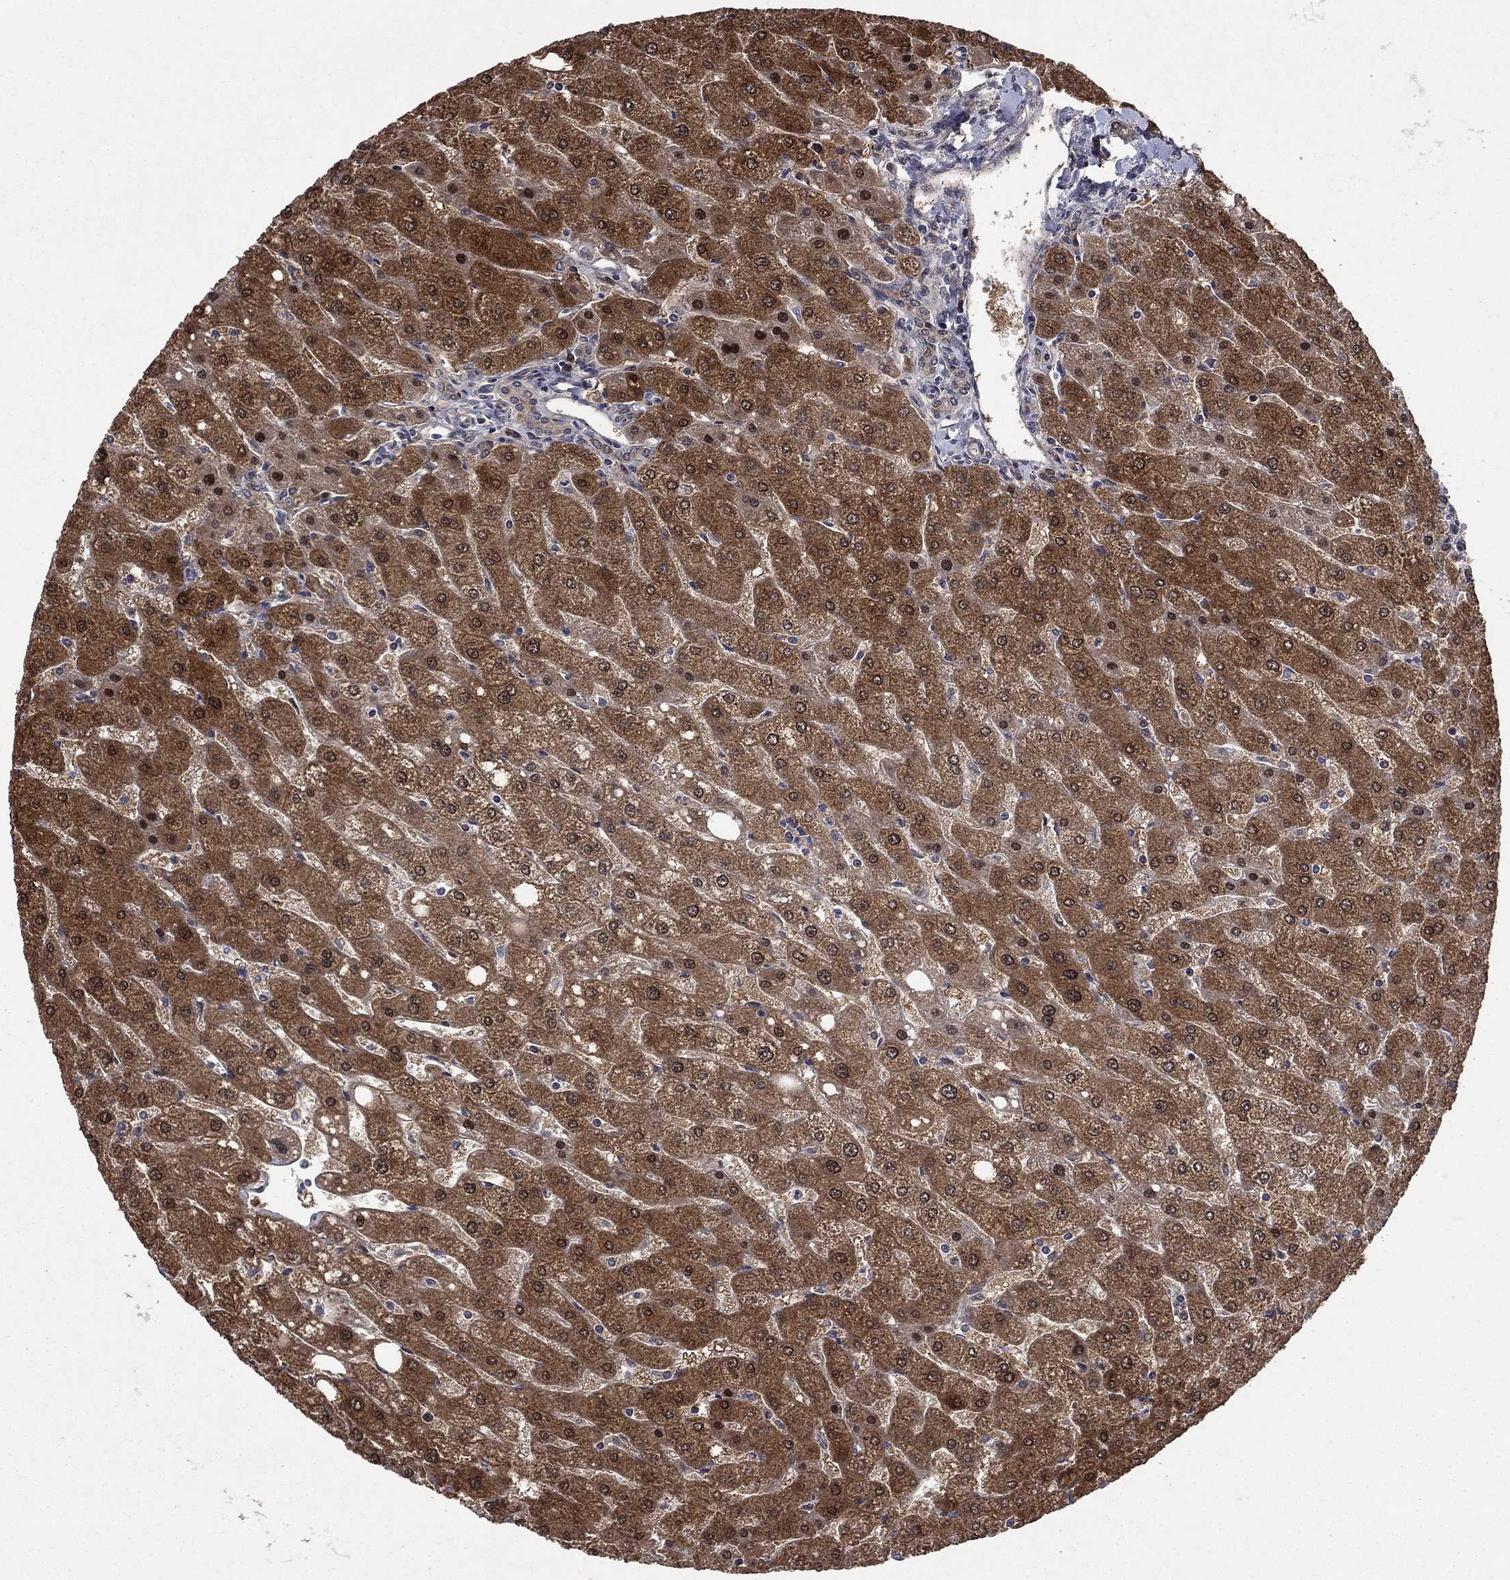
{"staining": {"intensity": "weak", "quantity": ">75%", "location": "cytoplasmic/membranous"}, "tissue": "liver", "cell_type": "Cholangiocytes", "image_type": "normal", "snomed": [{"axis": "morphology", "description": "Normal tissue, NOS"}, {"axis": "topography", "description": "Liver"}], "caption": "This micrograph displays benign liver stained with immunohistochemistry to label a protein in brown. The cytoplasmic/membranous of cholangiocytes show weak positivity for the protein. Nuclei are counter-stained blue.", "gene": "PRICKLE4", "patient": {"sex": "male", "age": 67}}